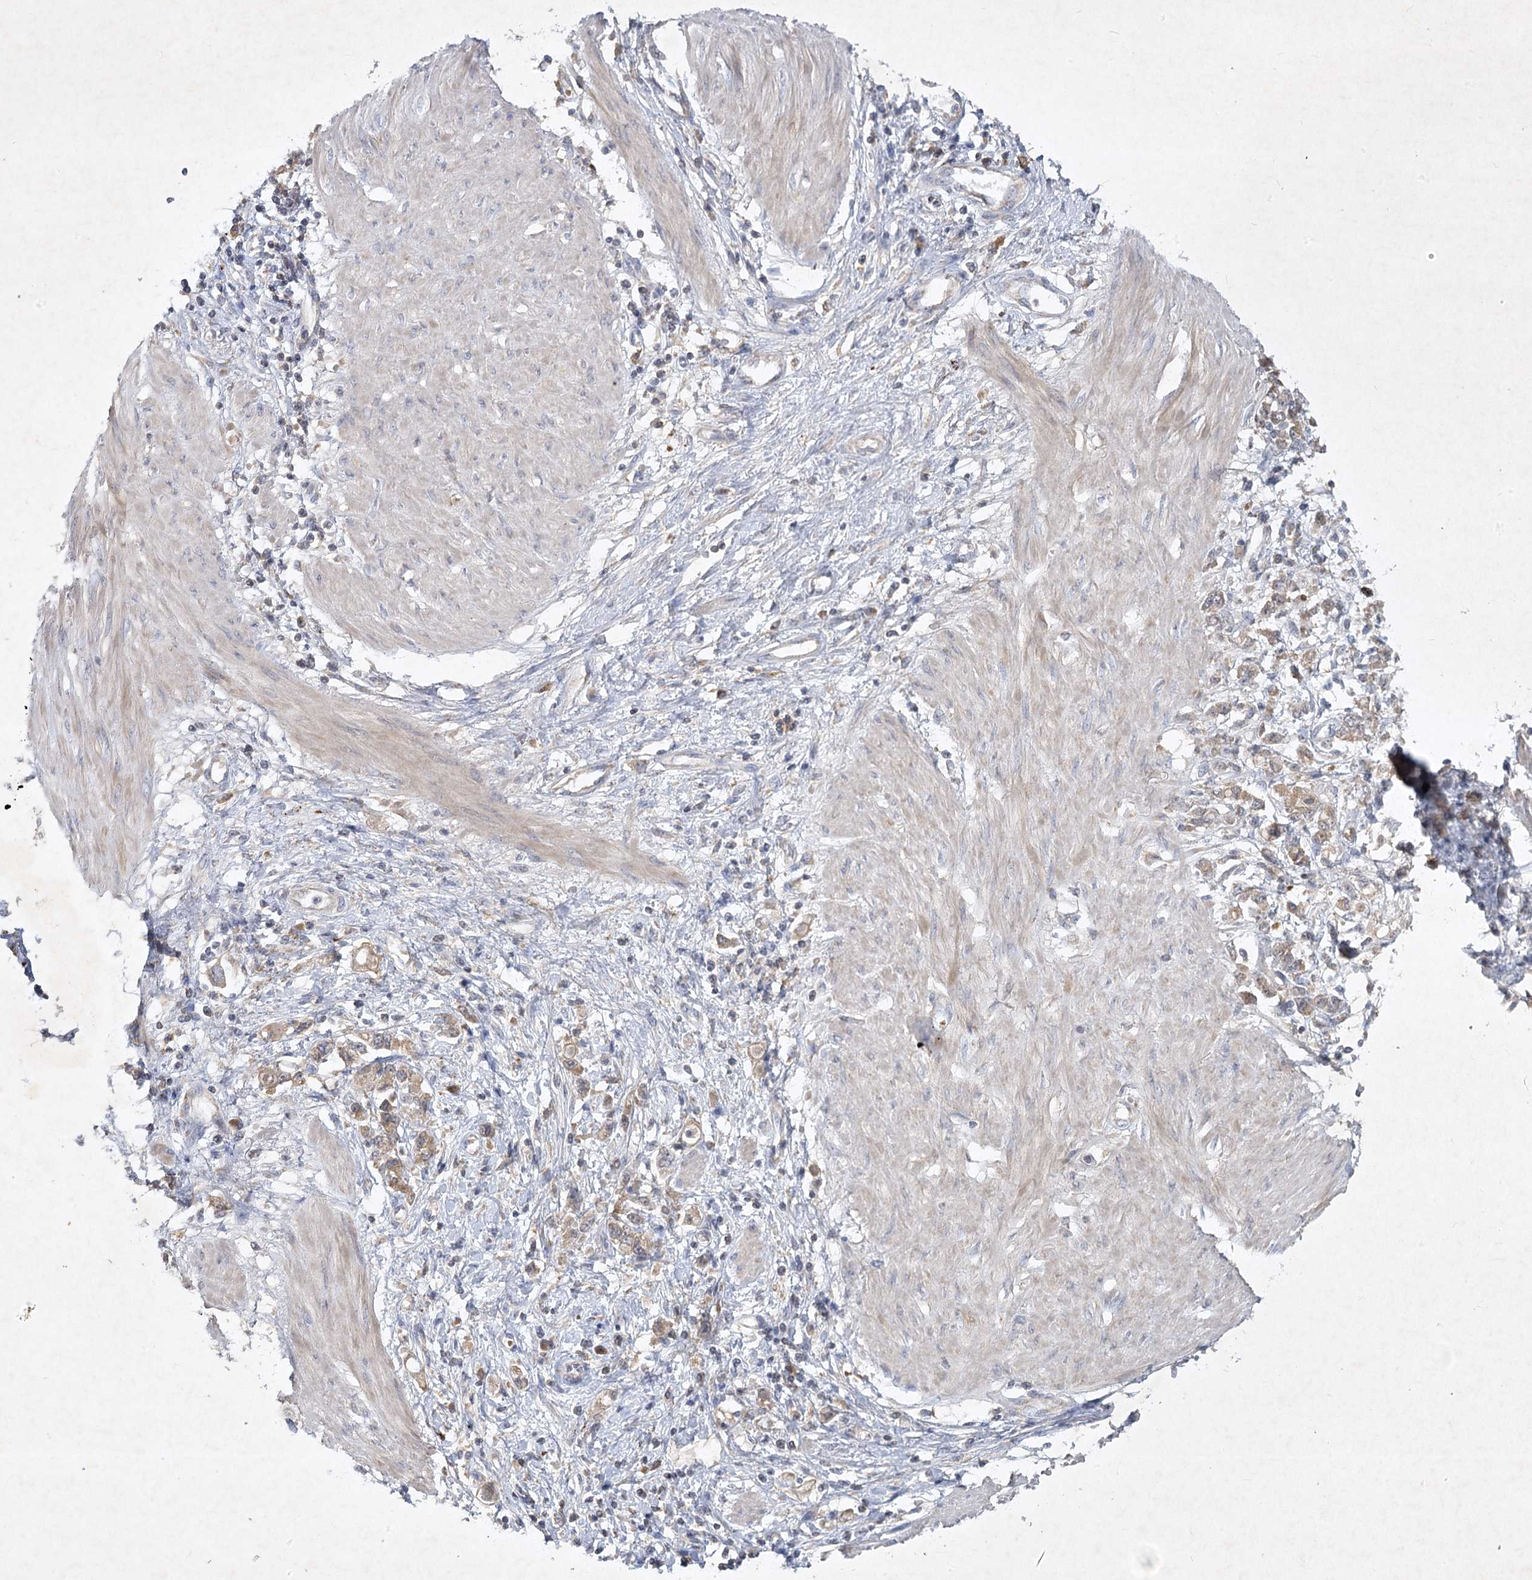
{"staining": {"intensity": "weak", "quantity": ">75%", "location": "cytoplasmic/membranous"}, "tissue": "stomach cancer", "cell_type": "Tumor cells", "image_type": "cancer", "snomed": [{"axis": "morphology", "description": "Adenocarcinoma, NOS"}, {"axis": "topography", "description": "Stomach"}], "caption": "Protein expression analysis of human stomach cancer (adenocarcinoma) reveals weak cytoplasmic/membranous positivity in approximately >75% of tumor cells. (Brightfield microscopy of DAB IHC at high magnification).", "gene": "PYROXD2", "patient": {"sex": "female", "age": 76}}